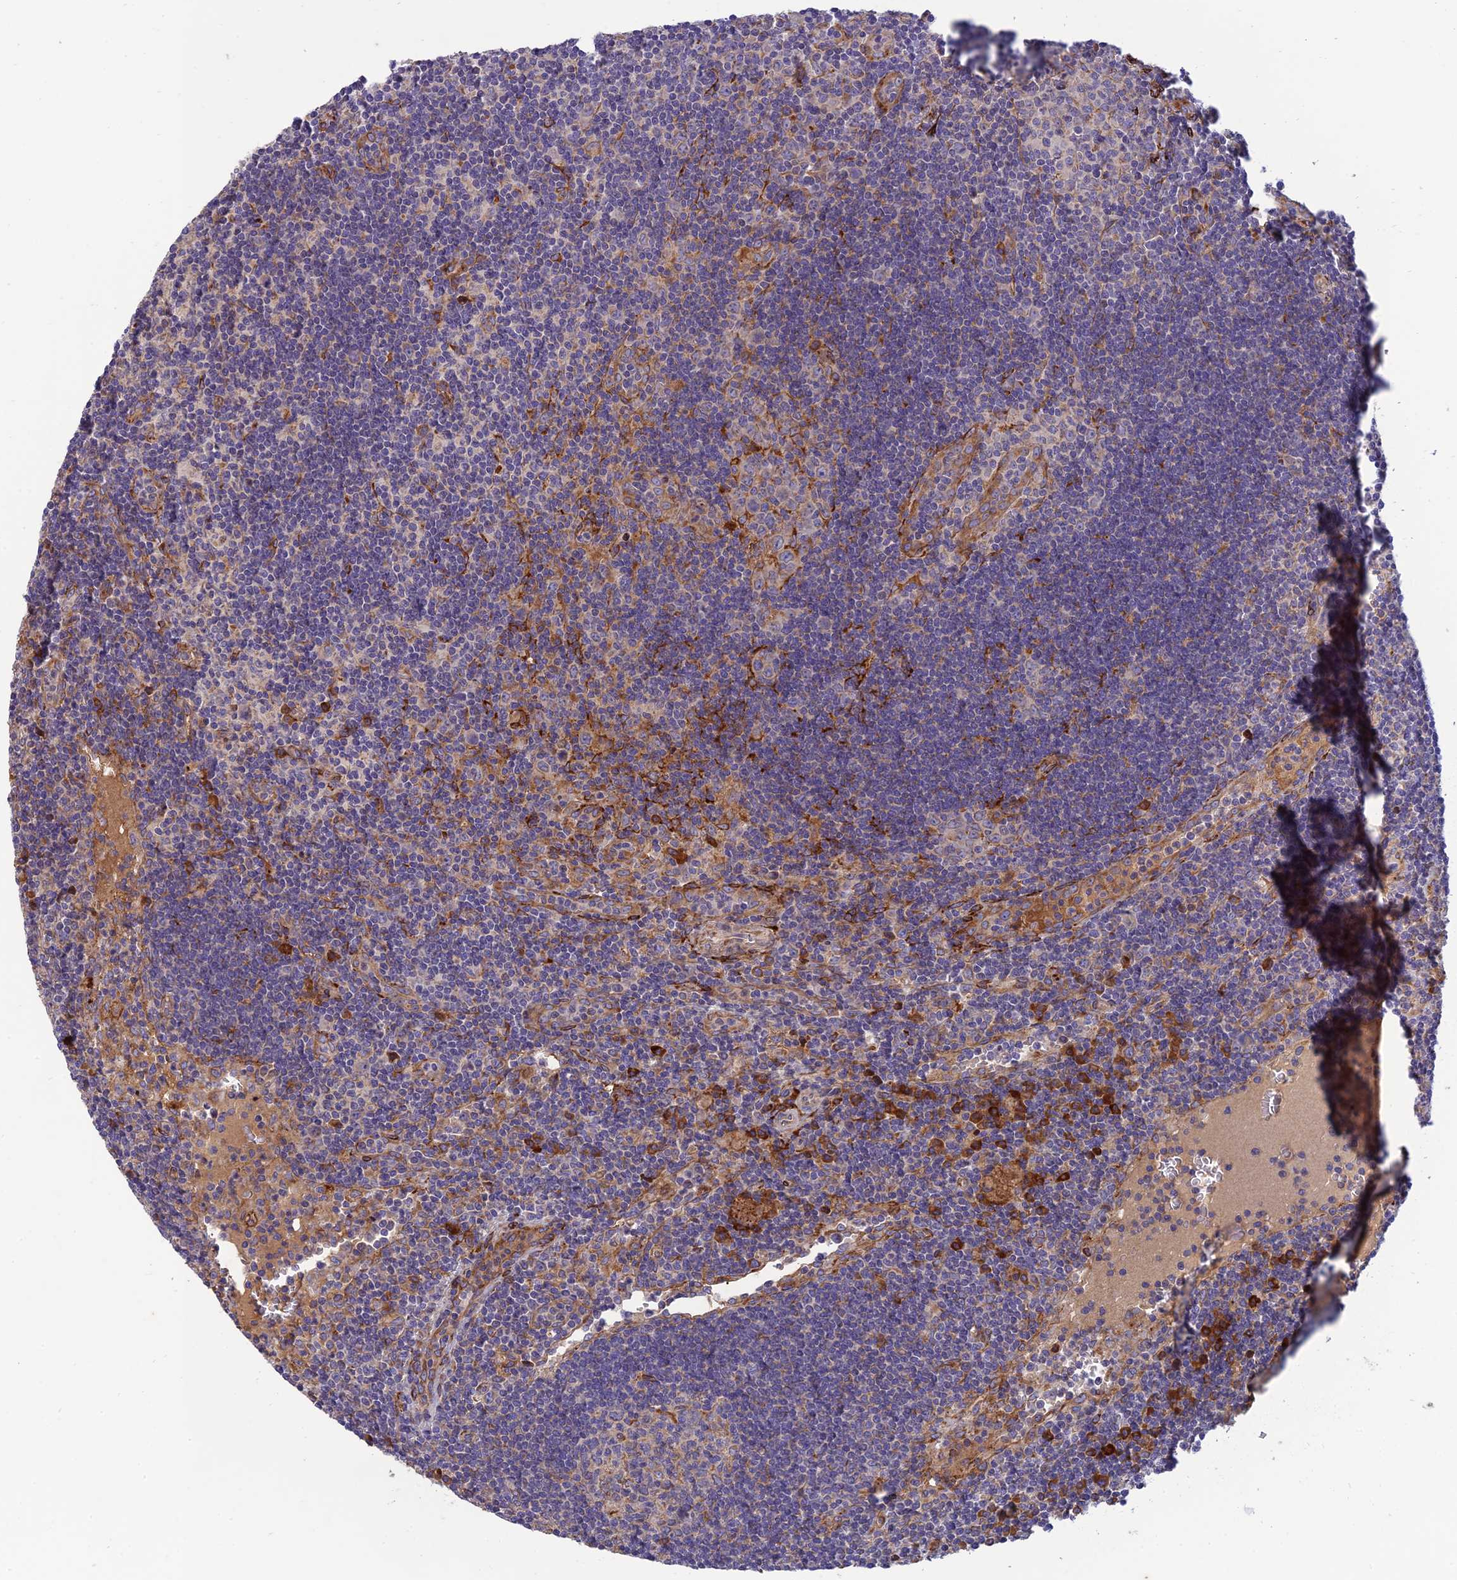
{"staining": {"intensity": "moderate", "quantity": "<25%", "location": "cytoplasmic/membranous"}, "tissue": "lymph node", "cell_type": "Germinal center cells", "image_type": "normal", "snomed": [{"axis": "morphology", "description": "Normal tissue, NOS"}, {"axis": "topography", "description": "Lymph node"}], "caption": "Lymph node stained with IHC demonstrates moderate cytoplasmic/membranous staining in about <25% of germinal center cells.", "gene": "RCN3", "patient": {"sex": "female", "age": 32}}